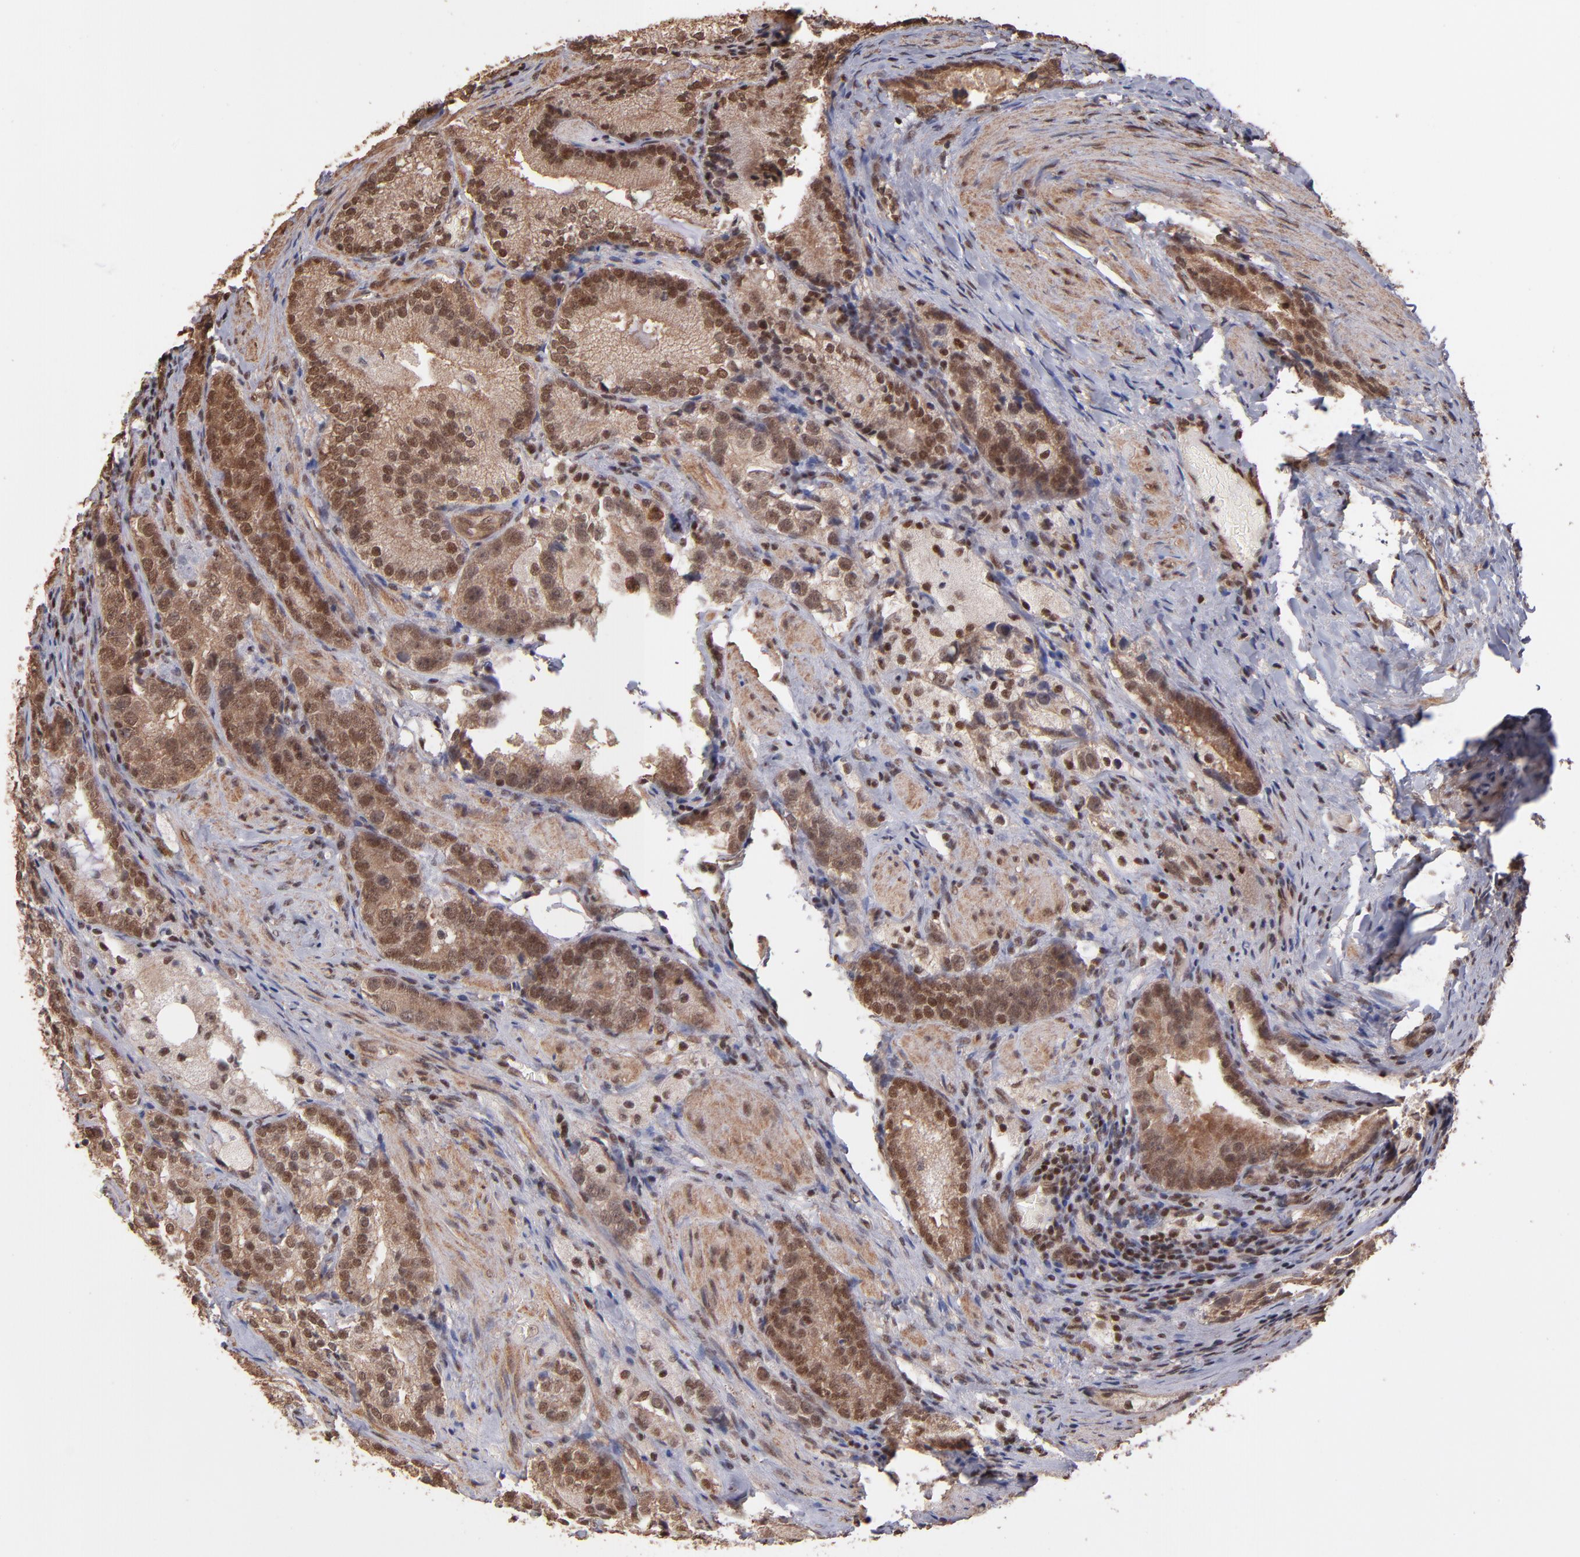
{"staining": {"intensity": "moderate", "quantity": ">75%", "location": "cytoplasmic/membranous,nuclear"}, "tissue": "prostate cancer", "cell_type": "Tumor cells", "image_type": "cancer", "snomed": [{"axis": "morphology", "description": "Adenocarcinoma, High grade"}, {"axis": "topography", "description": "Prostate"}], "caption": "Tumor cells exhibit medium levels of moderate cytoplasmic/membranous and nuclear expression in about >75% of cells in human prostate cancer (adenocarcinoma (high-grade)).", "gene": "TERF2", "patient": {"sex": "male", "age": 63}}